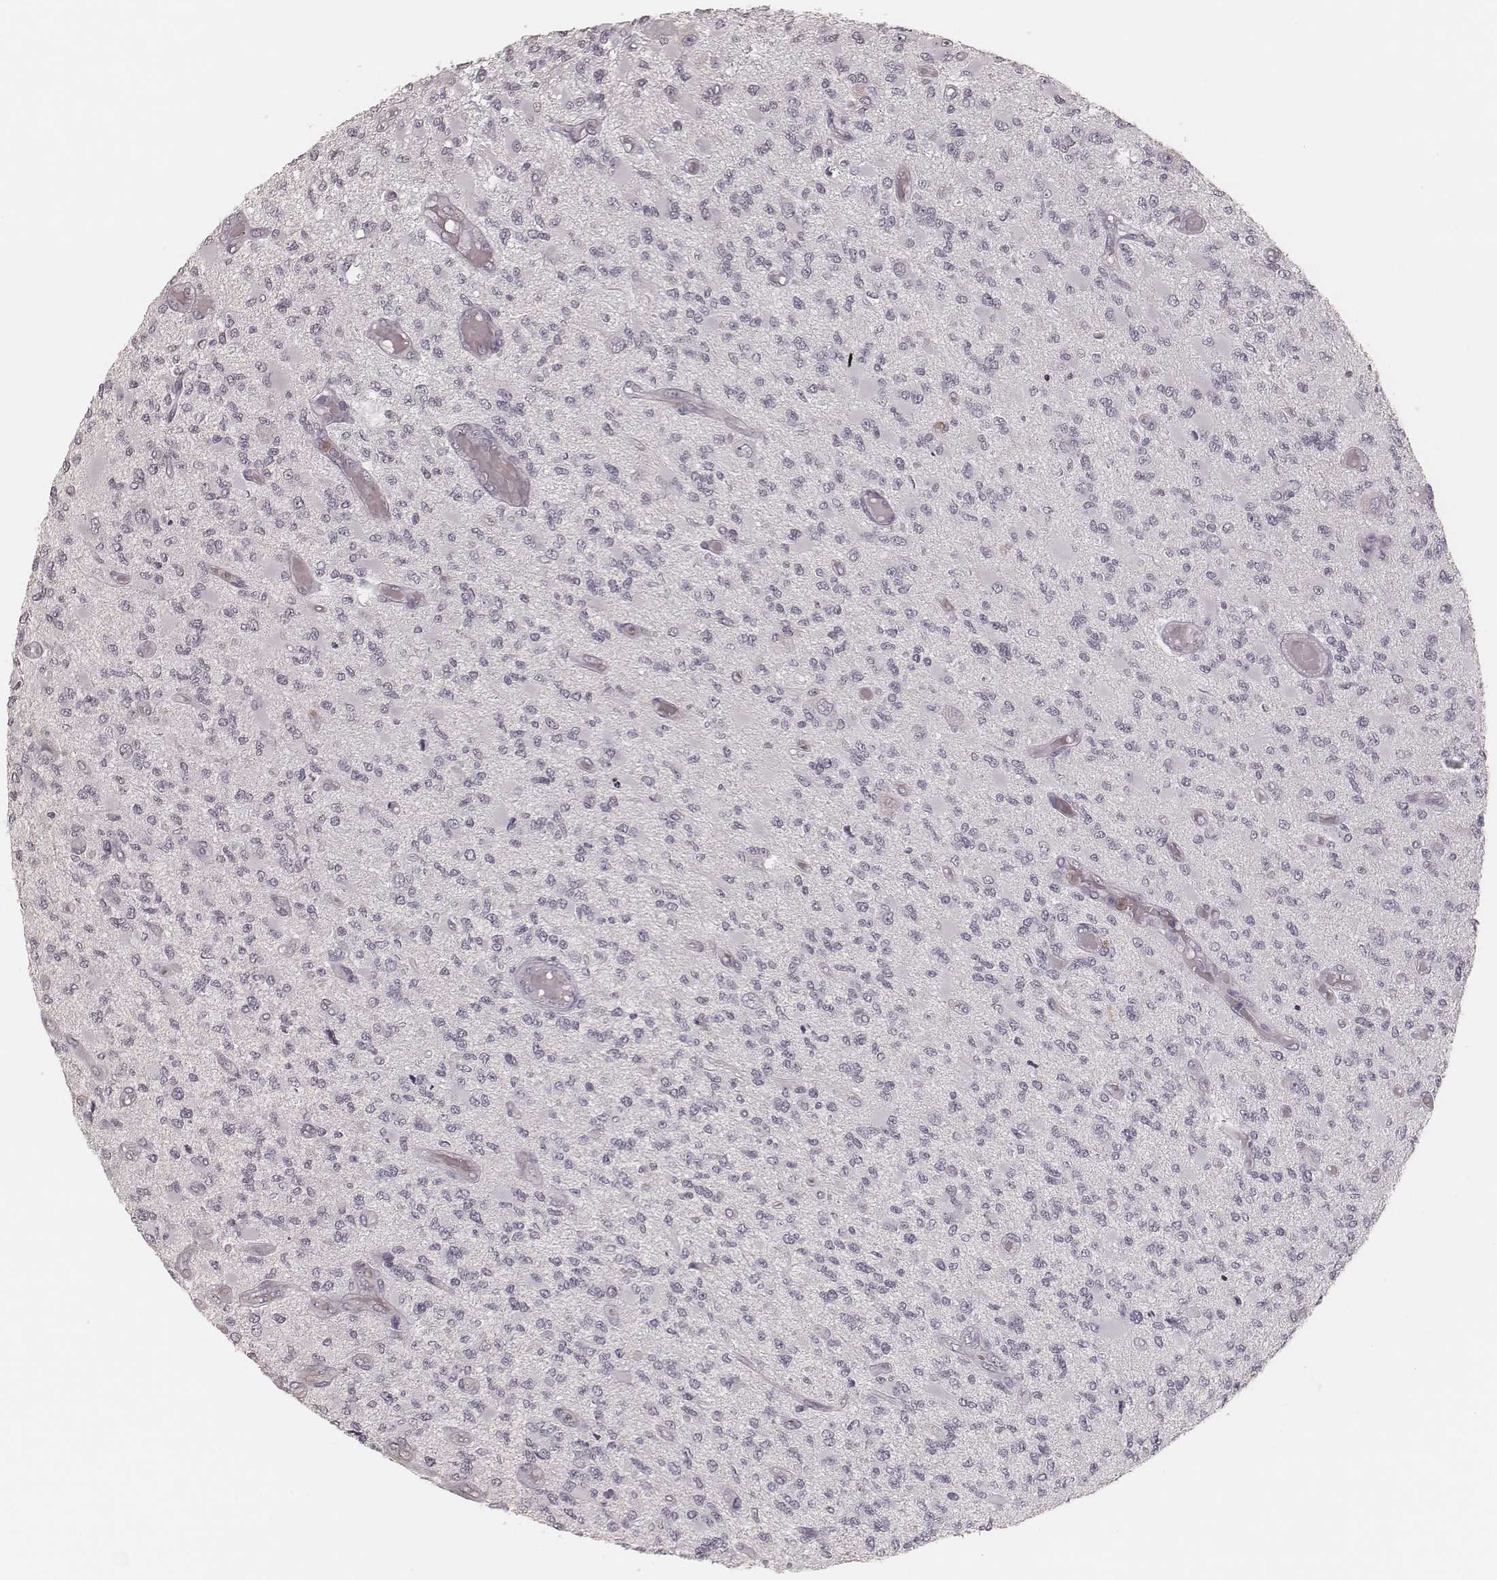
{"staining": {"intensity": "negative", "quantity": "none", "location": "none"}, "tissue": "glioma", "cell_type": "Tumor cells", "image_type": "cancer", "snomed": [{"axis": "morphology", "description": "Glioma, malignant, High grade"}, {"axis": "topography", "description": "Brain"}], "caption": "Immunohistochemistry image of neoplastic tissue: human high-grade glioma (malignant) stained with DAB shows no significant protein expression in tumor cells.", "gene": "KITLG", "patient": {"sex": "female", "age": 63}}